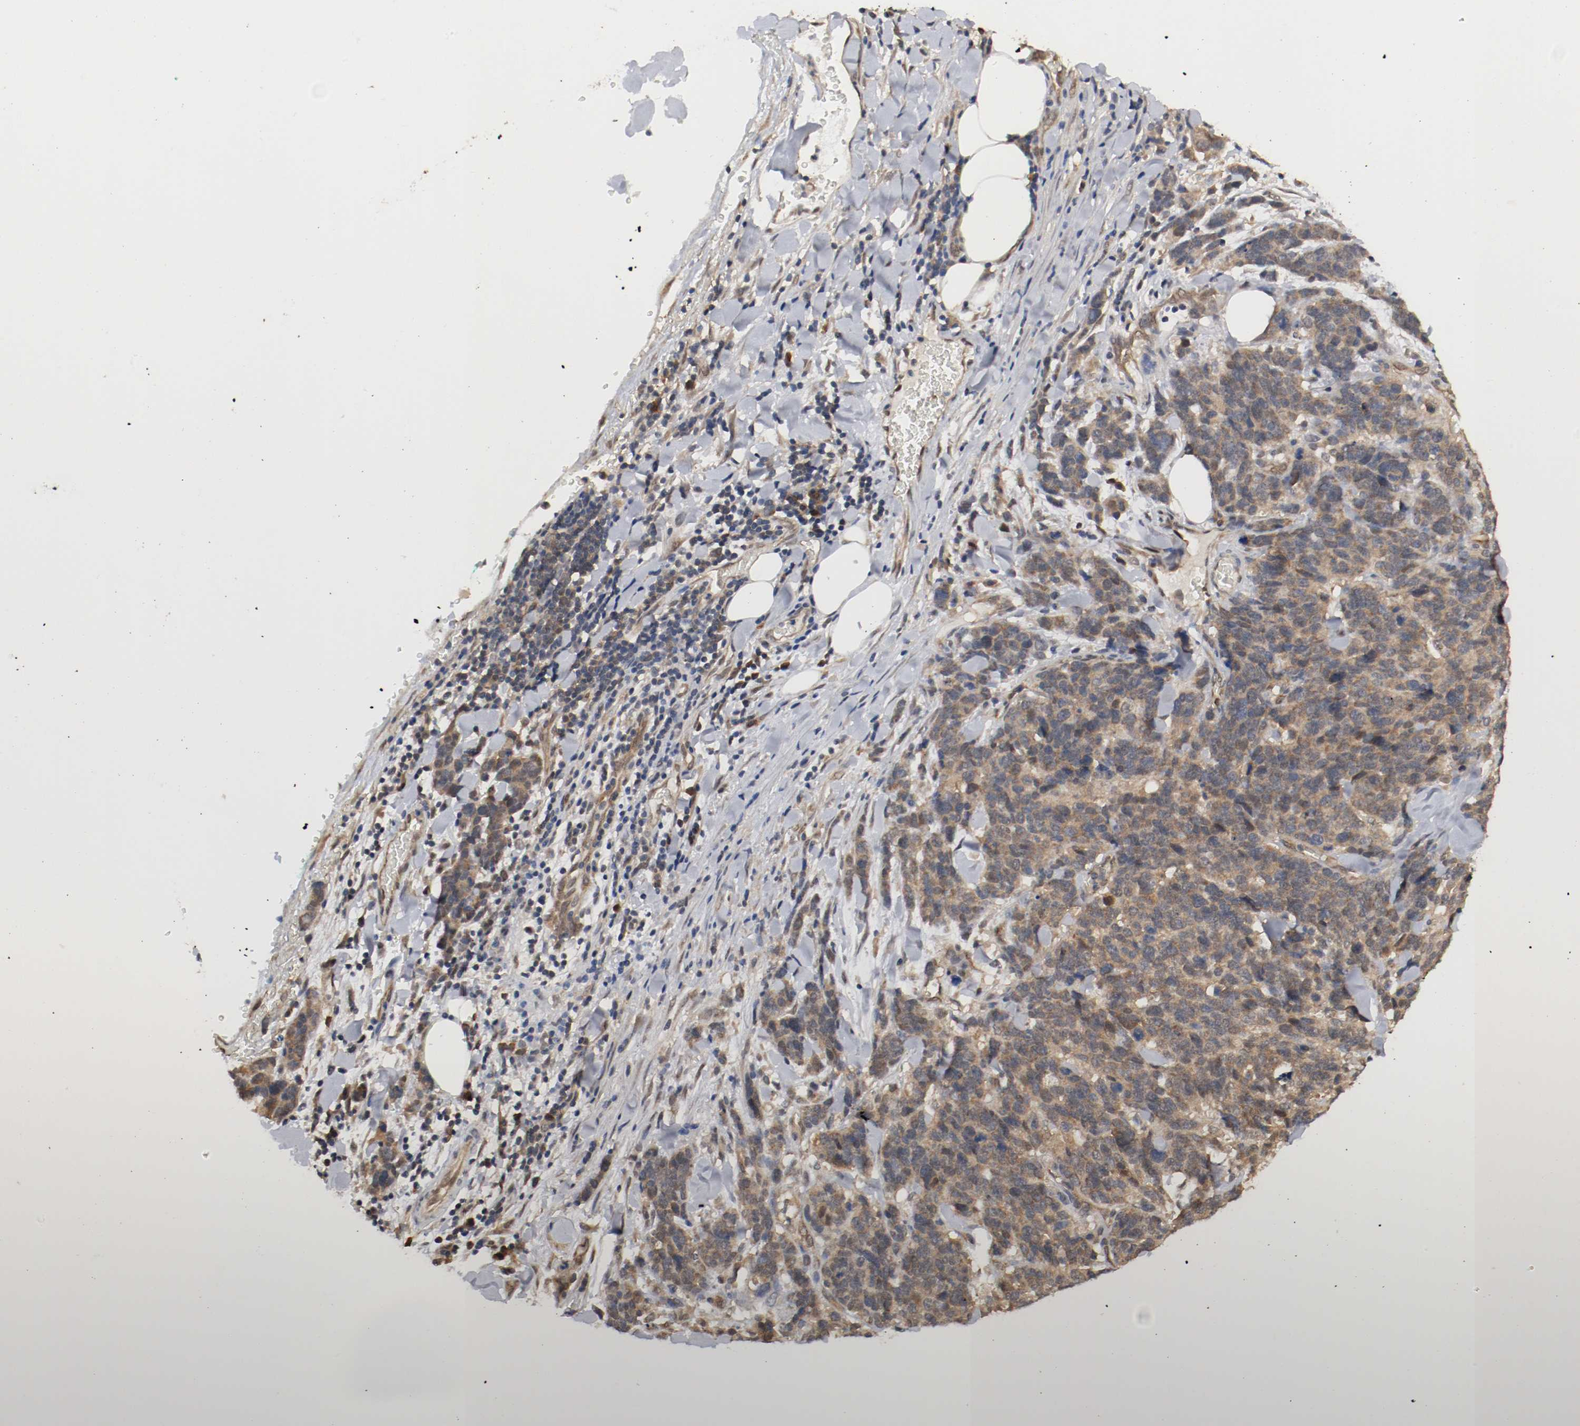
{"staining": {"intensity": "moderate", "quantity": ">75%", "location": "cytoplasmic/membranous"}, "tissue": "lung cancer", "cell_type": "Tumor cells", "image_type": "cancer", "snomed": [{"axis": "morphology", "description": "Neoplasm, malignant, NOS"}, {"axis": "topography", "description": "Lung"}], "caption": "The photomicrograph exhibits staining of lung cancer, revealing moderate cytoplasmic/membranous protein expression (brown color) within tumor cells. The staining is performed using DAB brown chromogen to label protein expression. The nuclei are counter-stained blue using hematoxylin.", "gene": "AFG3L2", "patient": {"sex": "female", "age": 58}}